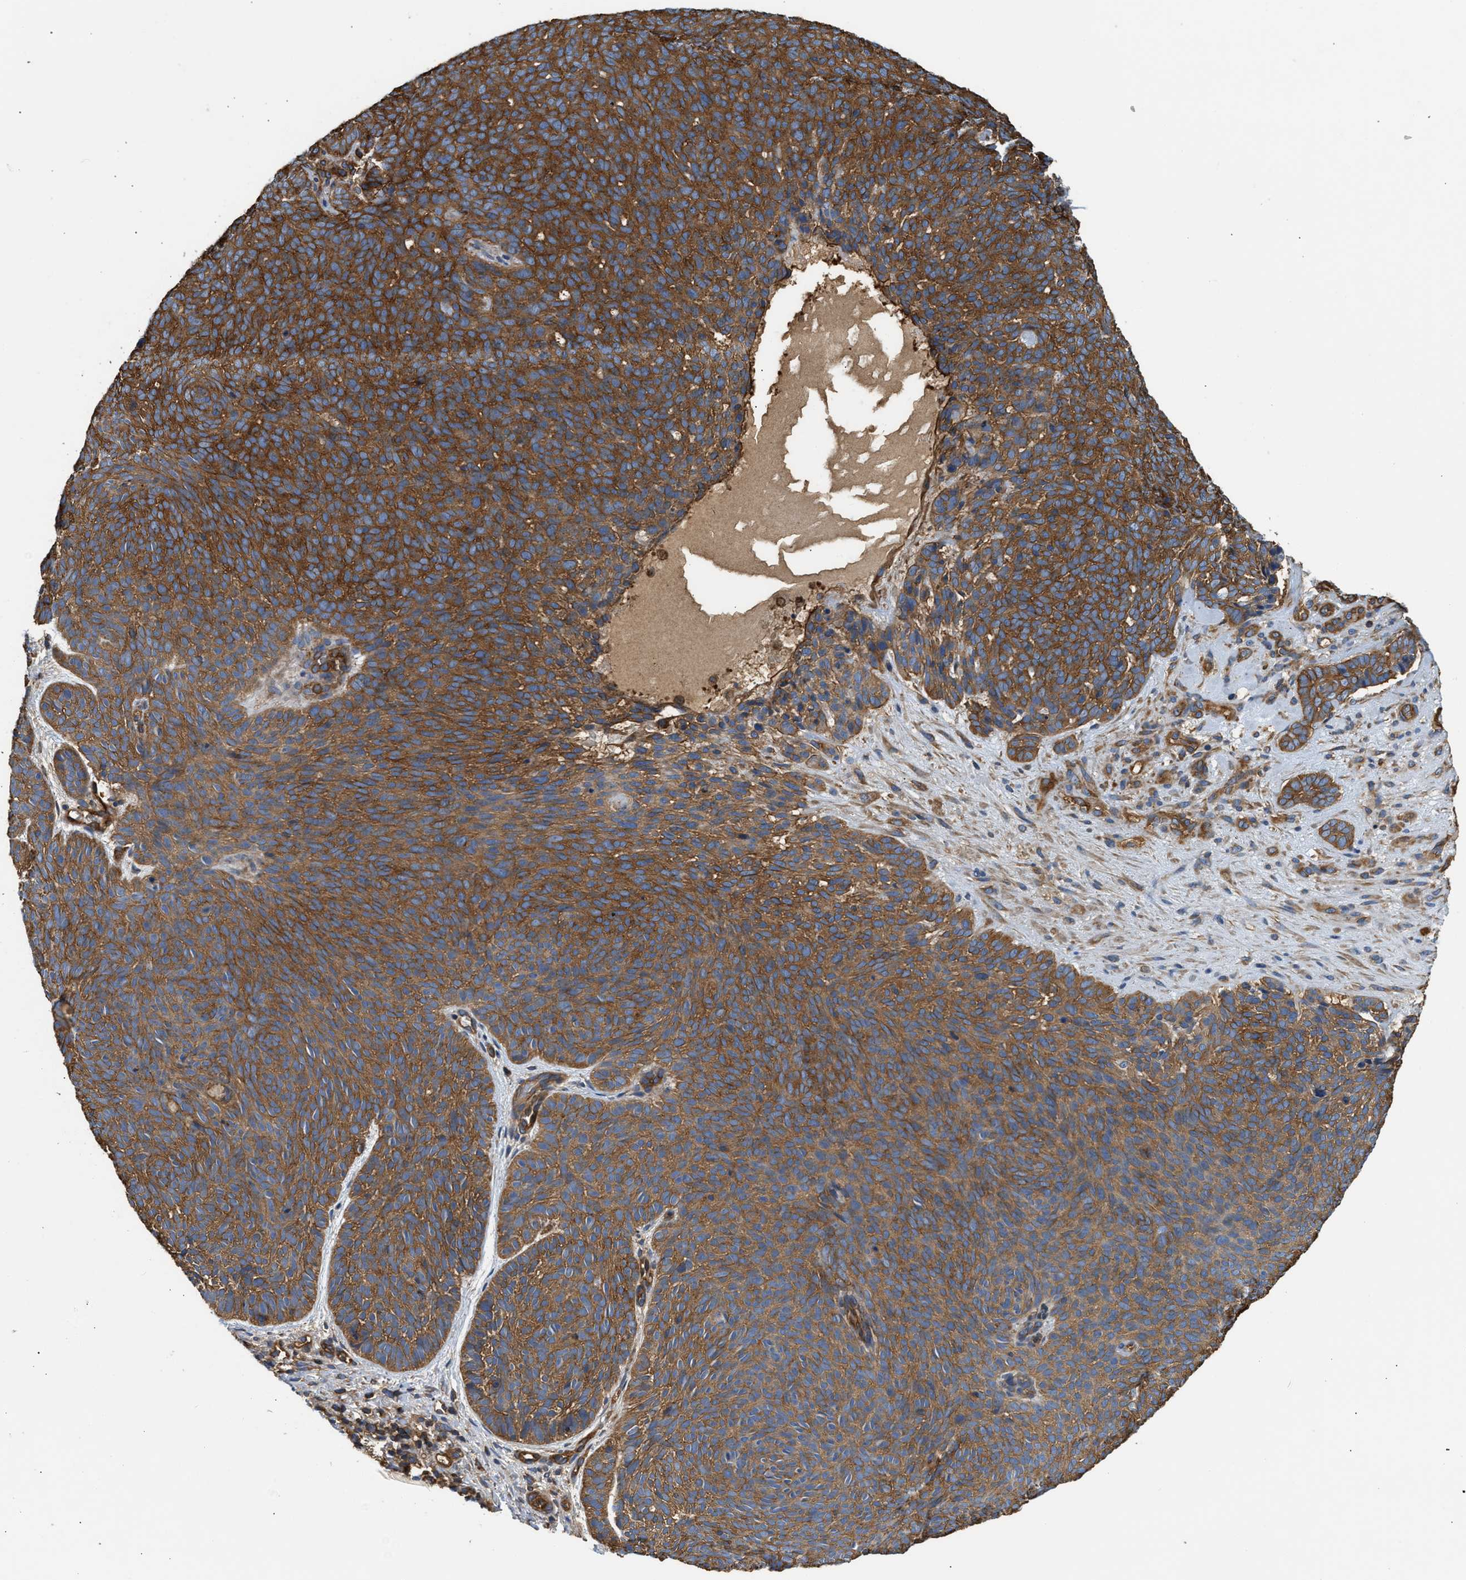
{"staining": {"intensity": "strong", "quantity": ">75%", "location": "cytoplasmic/membranous"}, "tissue": "skin cancer", "cell_type": "Tumor cells", "image_type": "cancer", "snomed": [{"axis": "morphology", "description": "Basal cell carcinoma"}, {"axis": "topography", "description": "Skin"}], "caption": "IHC of skin cancer demonstrates high levels of strong cytoplasmic/membranous expression in approximately >75% of tumor cells. The staining was performed using DAB, with brown indicating positive protein expression. Nuclei are stained blue with hematoxylin.", "gene": "SAMD9L", "patient": {"sex": "male", "age": 61}}